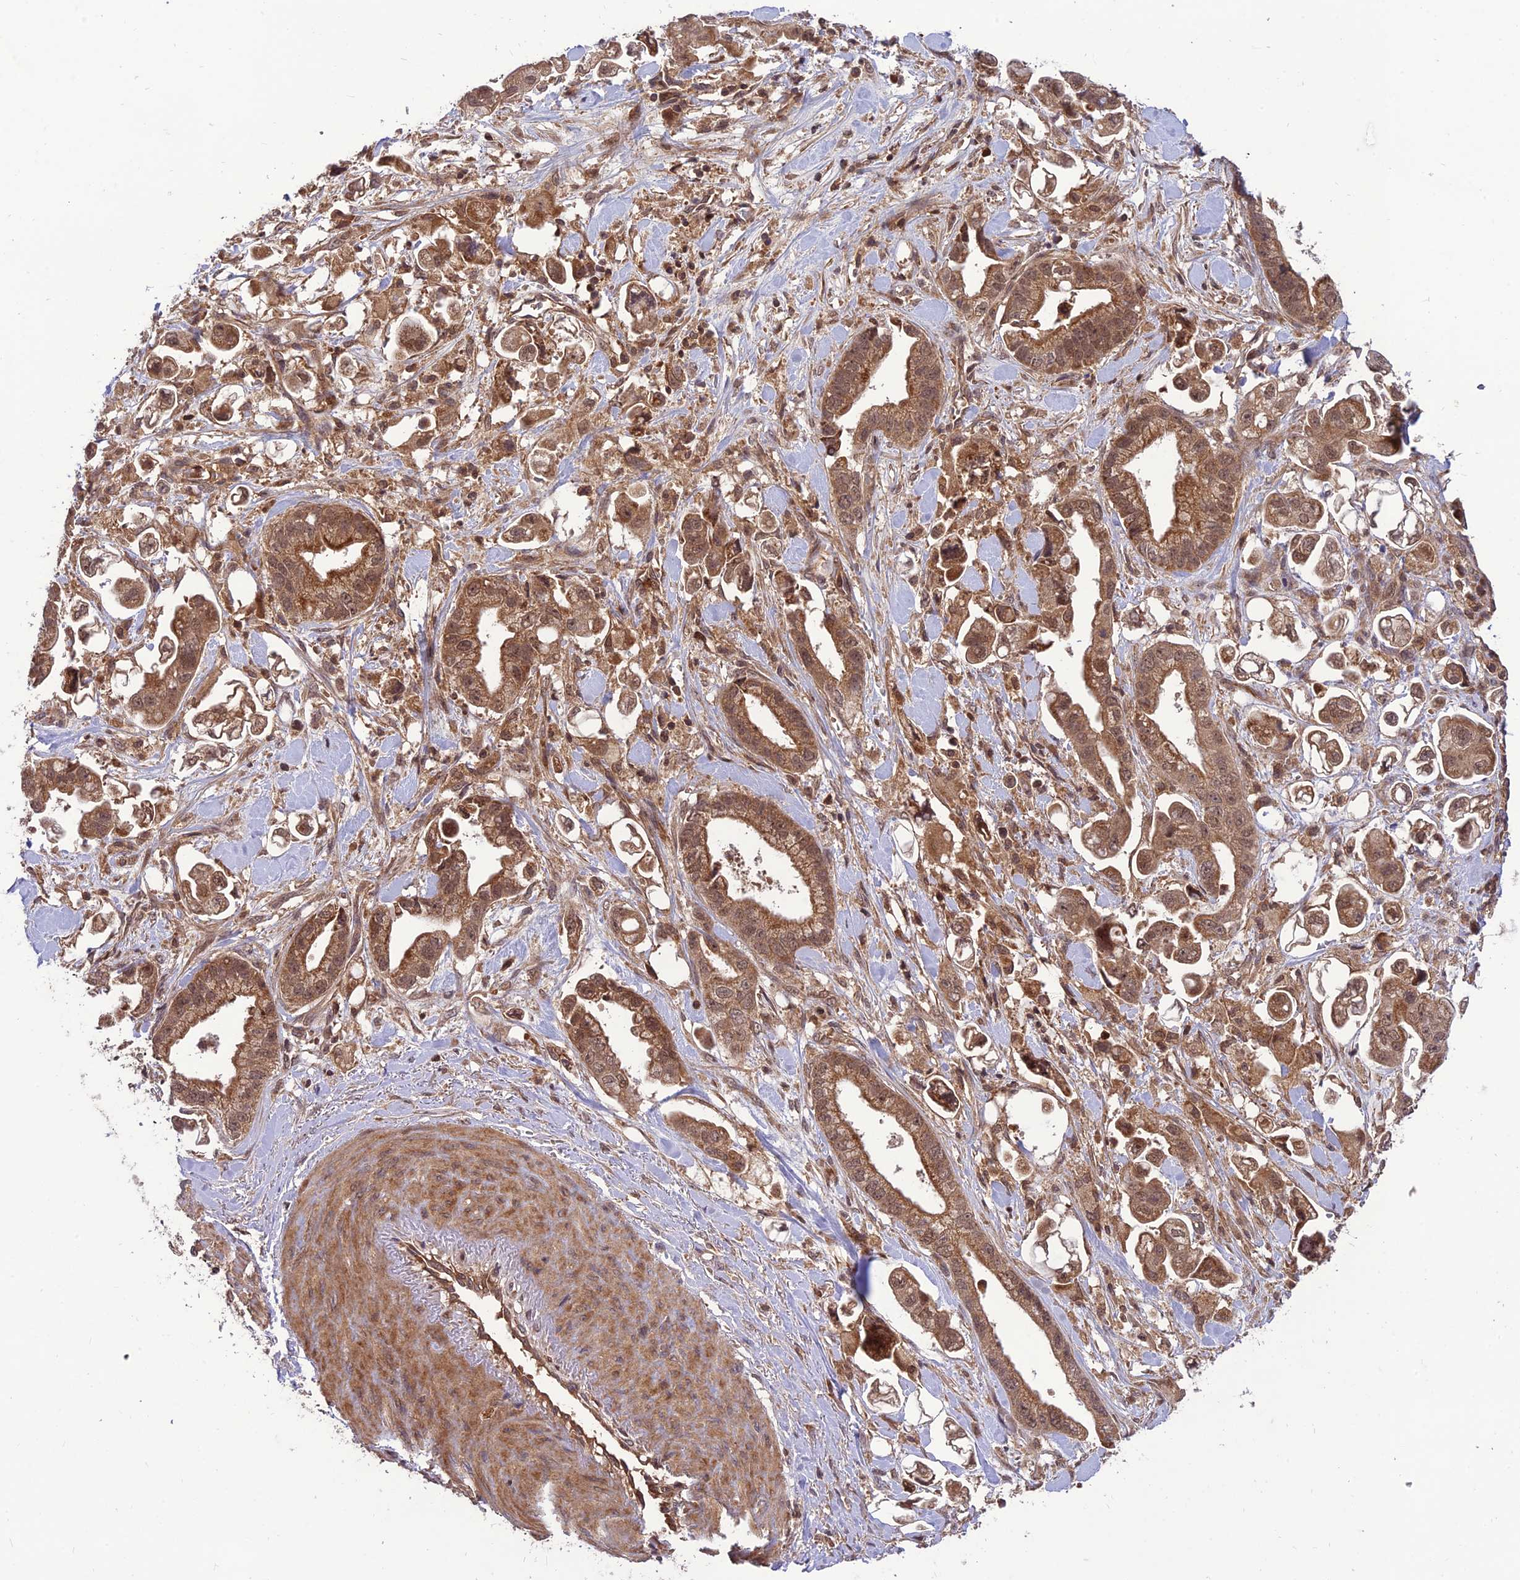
{"staining": {"intensity": "moderate", "quantity": ">75%", "location": "cytoplasmic/membranous,nuclear"}, "tissue": "stomach cancer", "cell_type": "Tumor cells", "image_type": "cancer", "snomed": [{"axis": "morphology", "description": "Adenocarcinoma, NOS"}, {"axis": "topography", "description": "Stomach"}], "caption": "Human stomach cancer (adenocarcinoma) stained for a protein (brown) demonstrates moderate cytoplasmic/membranous and nuclear positive staining in about >75% of tumor cells.", "gene": "NDUFC1", "patient": {"sex": "male", "age": 62}}